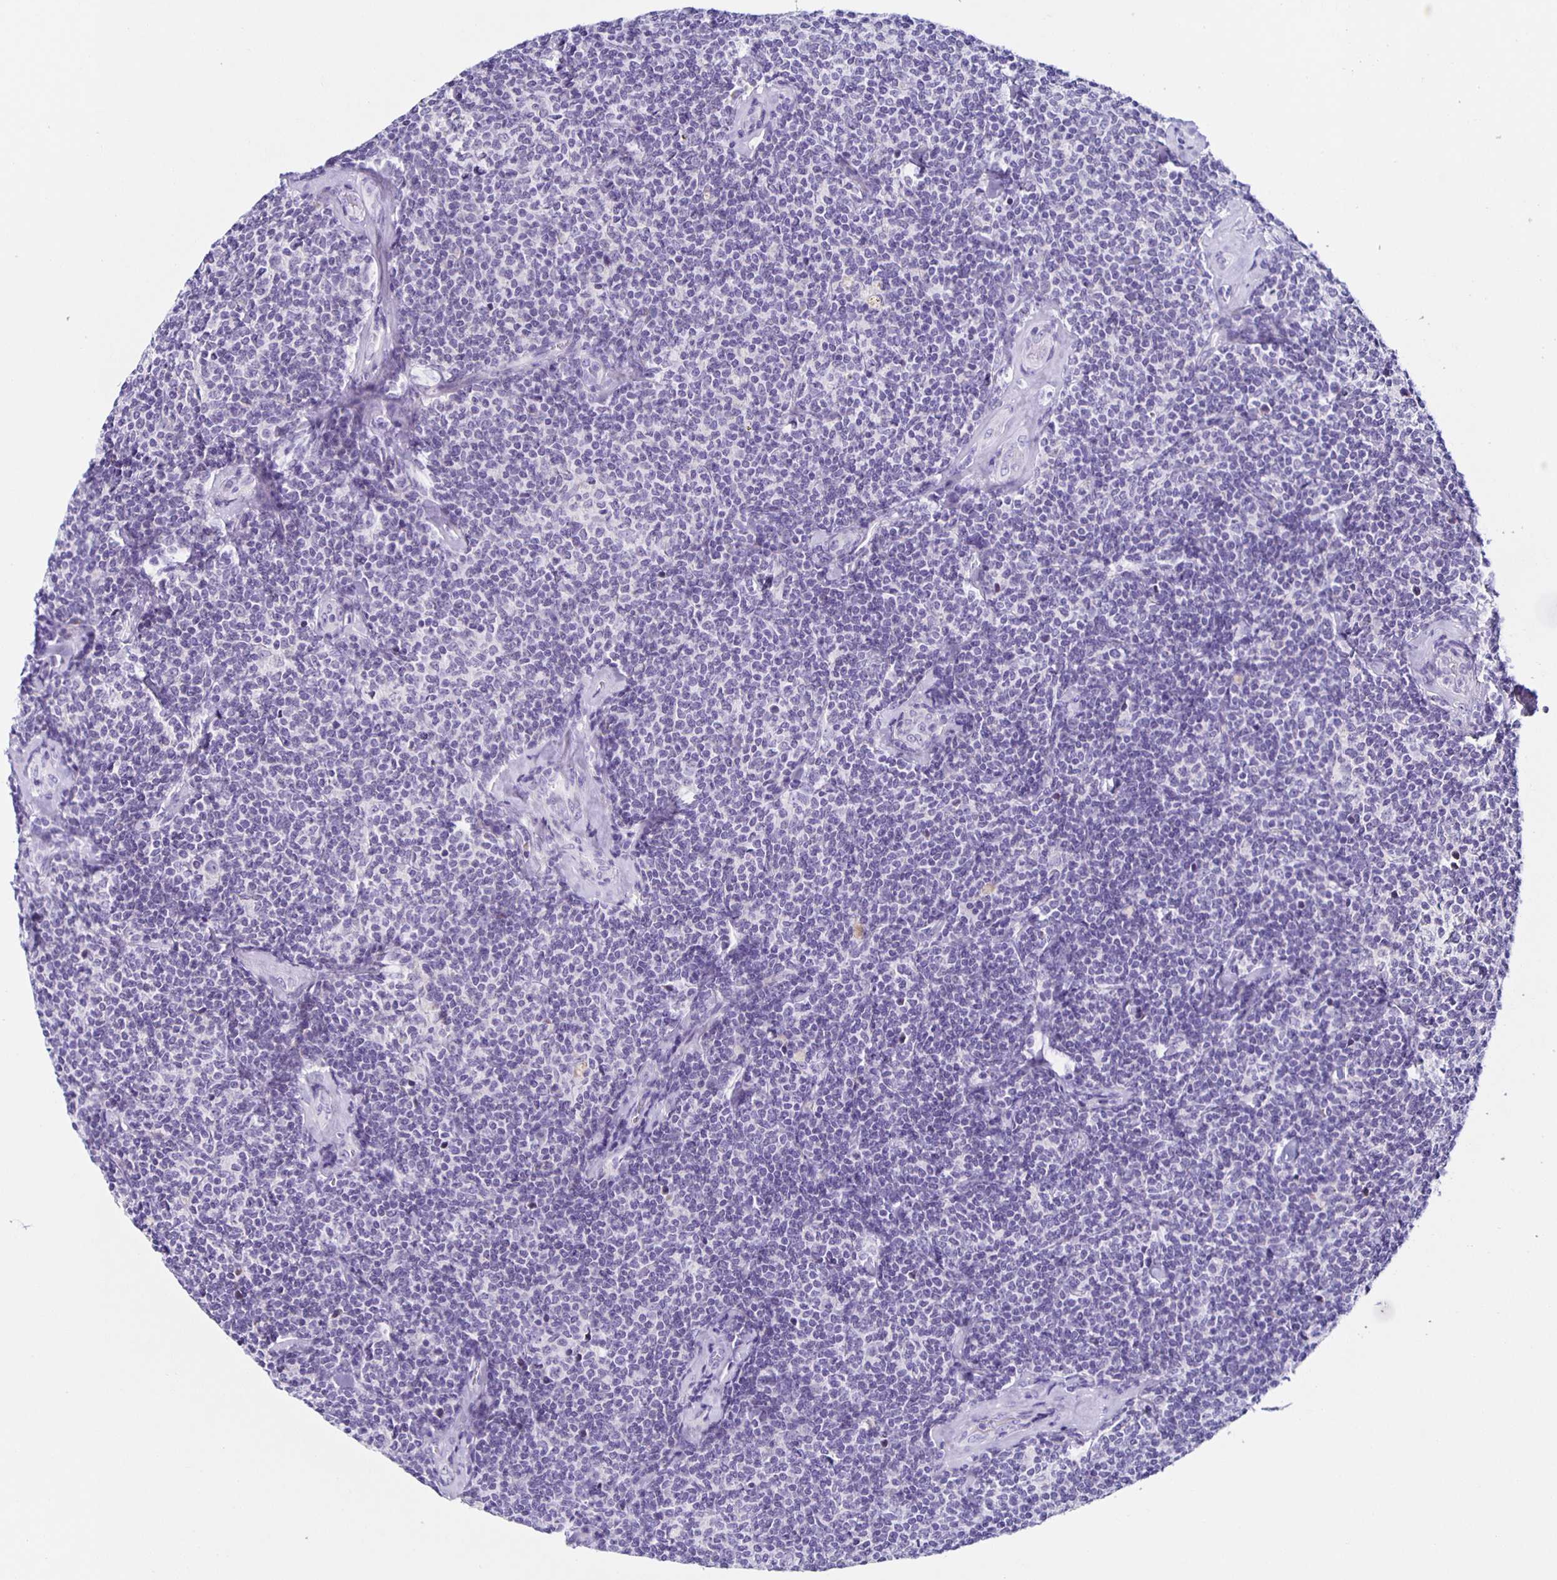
{"staining": {"intensity": "negative", "quantity": "none", "location": "none"}, "tissue": "lymphoma", "cell_type": "Tumor cells", "image_type": "cancer", "snomed": [{"axis": "morphology", "description": "Malignant lymphoma, non-Hodgkin's type, Low grade"}, {"axis": "topography", "description": "Lymph node"}], "caption": "Micrograph shows no protein expression in tumor cells of lymphoma tissue.", "gene": "AQP6", "patient": {"sex": "female", "age": 56}}